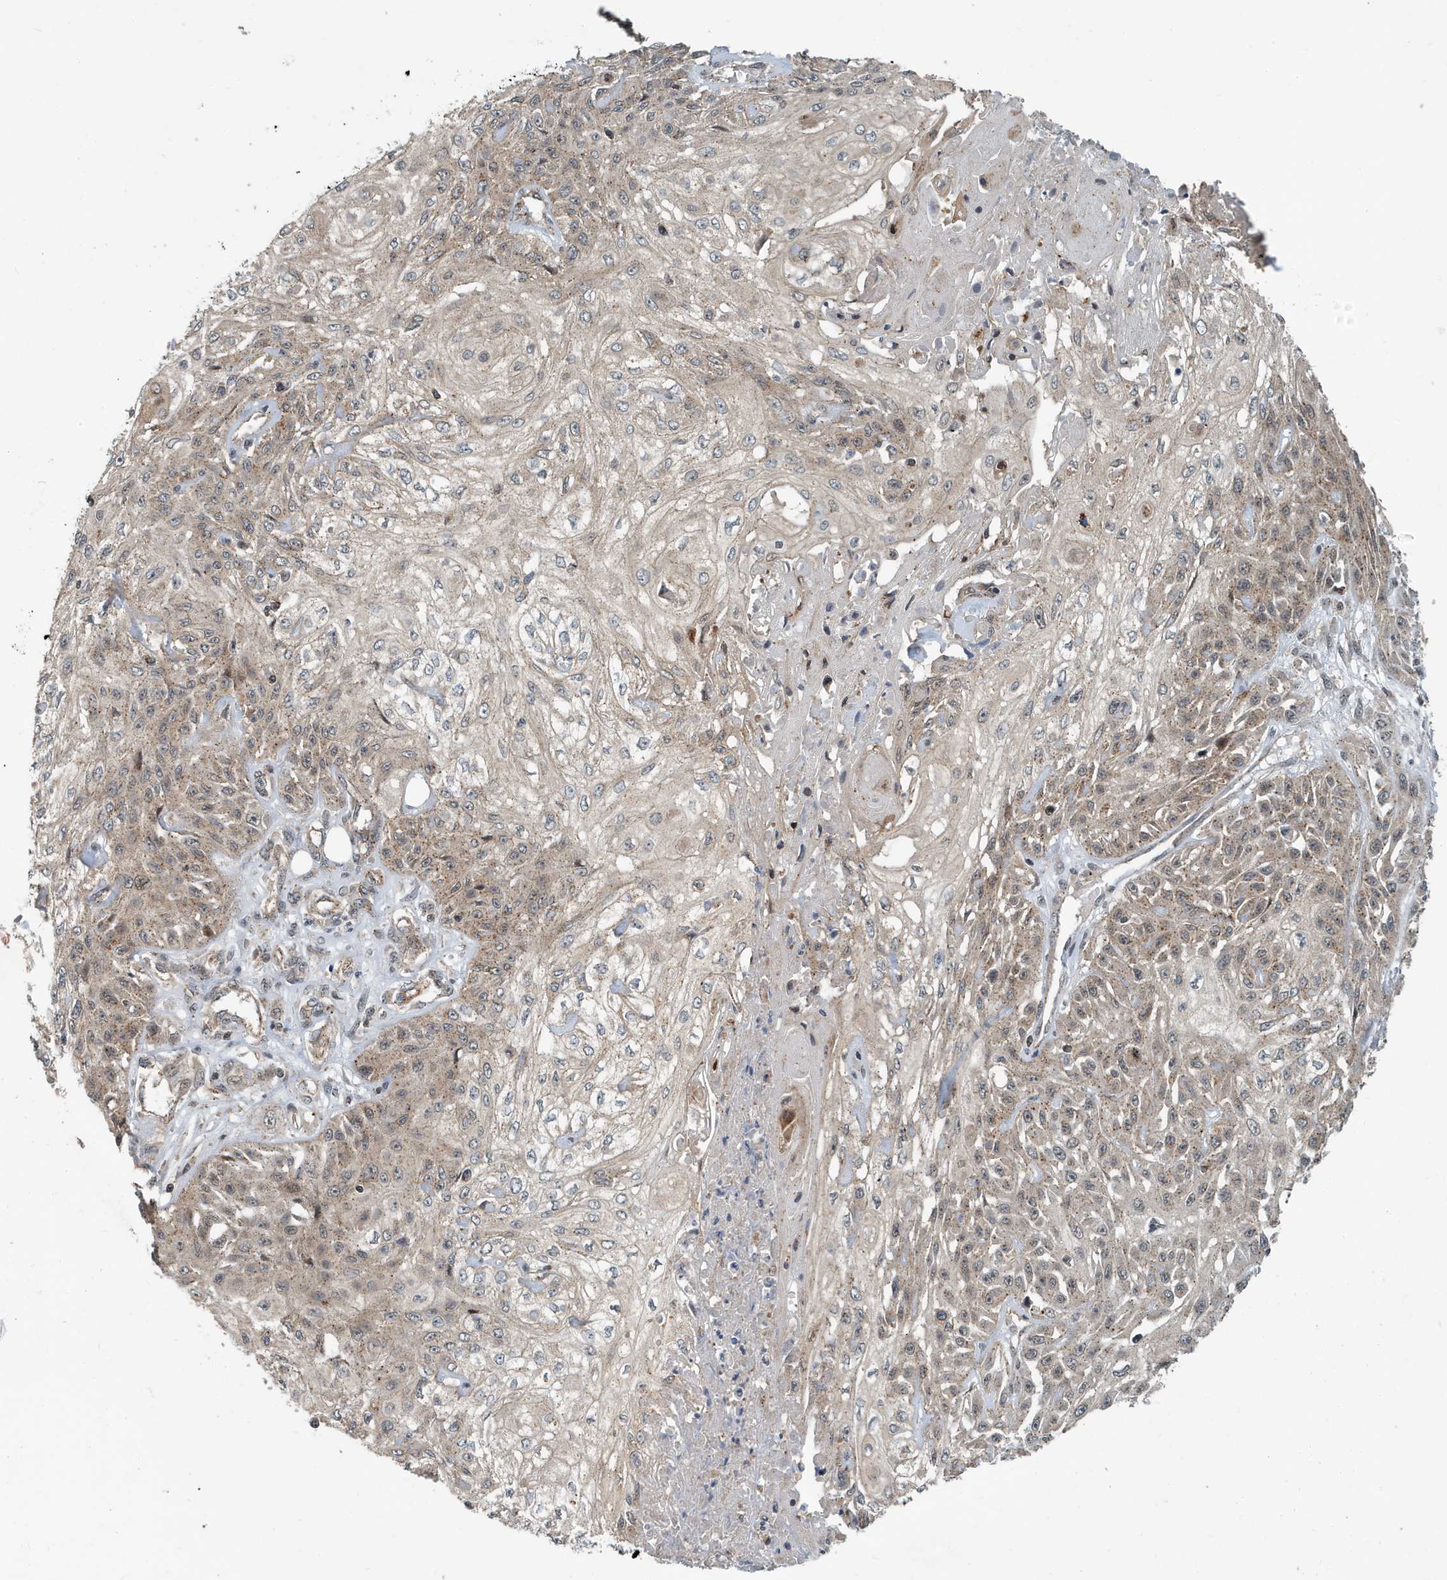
{"staining": {"intensity": "weak", "quantity": ">75%", "location": "cytoplasmic/membranous"}, "tissue": "skin cancer", "cell_type": "Tumor cells", "image_type": "cancer", "snomed": [{"axis": "morphology", "description": "Squamous cell carcinoma, NOS"}, {"axis": "morphology", "description": "Squamous cell carcinoma, metastatic, NOS"}, {"axis": "topography", "description": "Skin"}, {"axis": "topography", "description": "Lymph node"}], "caption": "Protein analysis of metastatic squamous cell carcinoma (skin) tissue exhibits weak cytoplasmic/membranous expression in approximately >75% of tumor cells. Using DAB (brown) and hematoxylin (blue) stains, captured at high magnification using brightfield microscopy.", "gene": "KIF15", "patient": {"sex": "male", "age": 75}}